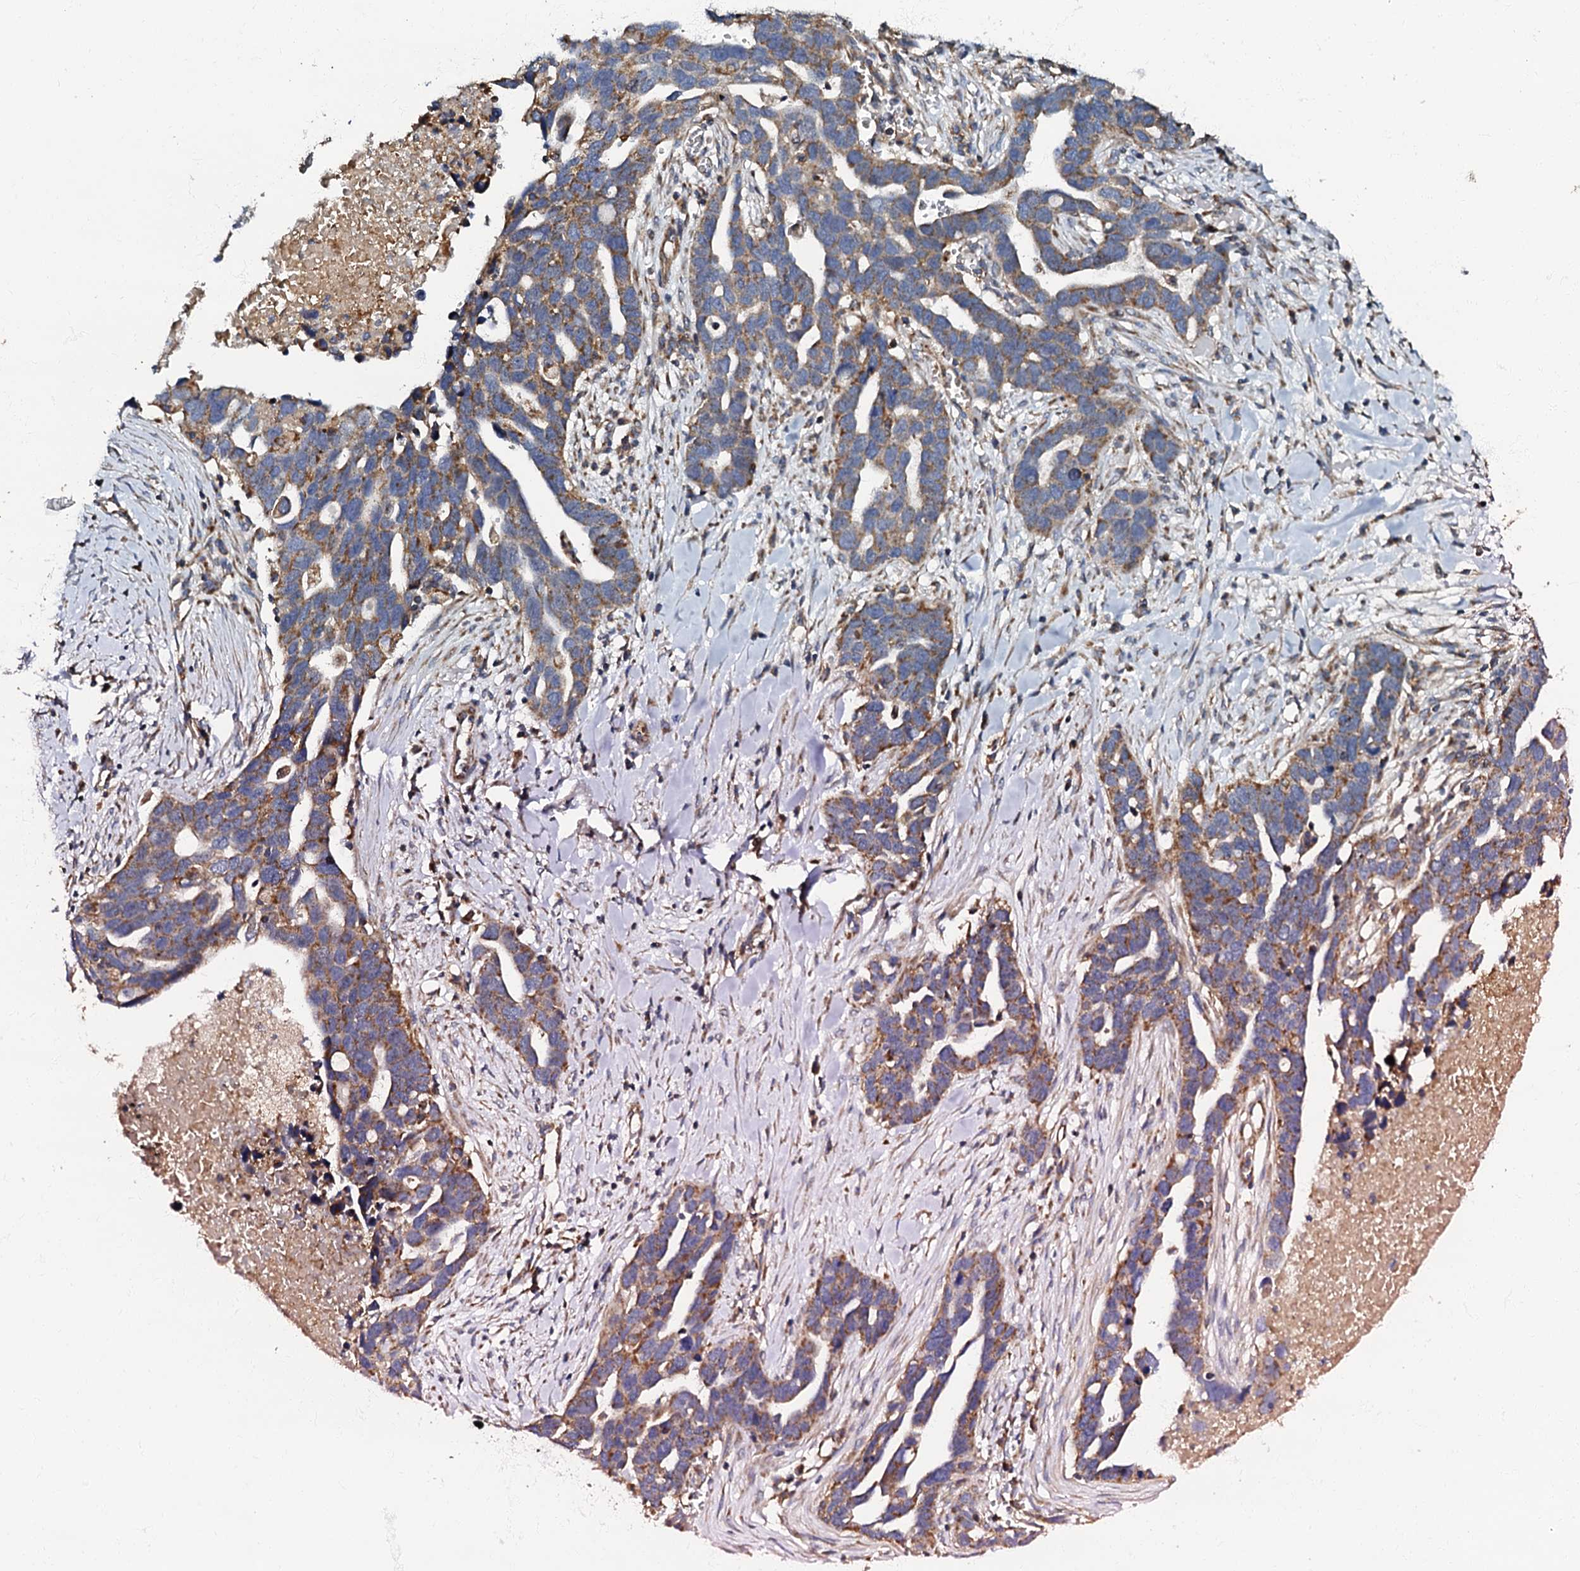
{"staining": {"intensity": "moderate", "quantity": ">75%", "location": "cytoplasmic/membranous"}, "tissue": "ovarian cancer", "cell_type": "Tumor cells", "image_type": "cancer", "snomed": [{"axis": "morphology", "description": "Cystadenocarcinoma, serous, NOS"}, {"axis": "topography", "description": "Ovary"}], "caption": "Human ovarian cancer (serous cystadenocarcinoma) stained with a protein marker displays moderate staining in tumor cells.", "gene": "NDUFA12", "patient": {"sex": "female", "age": 54}}